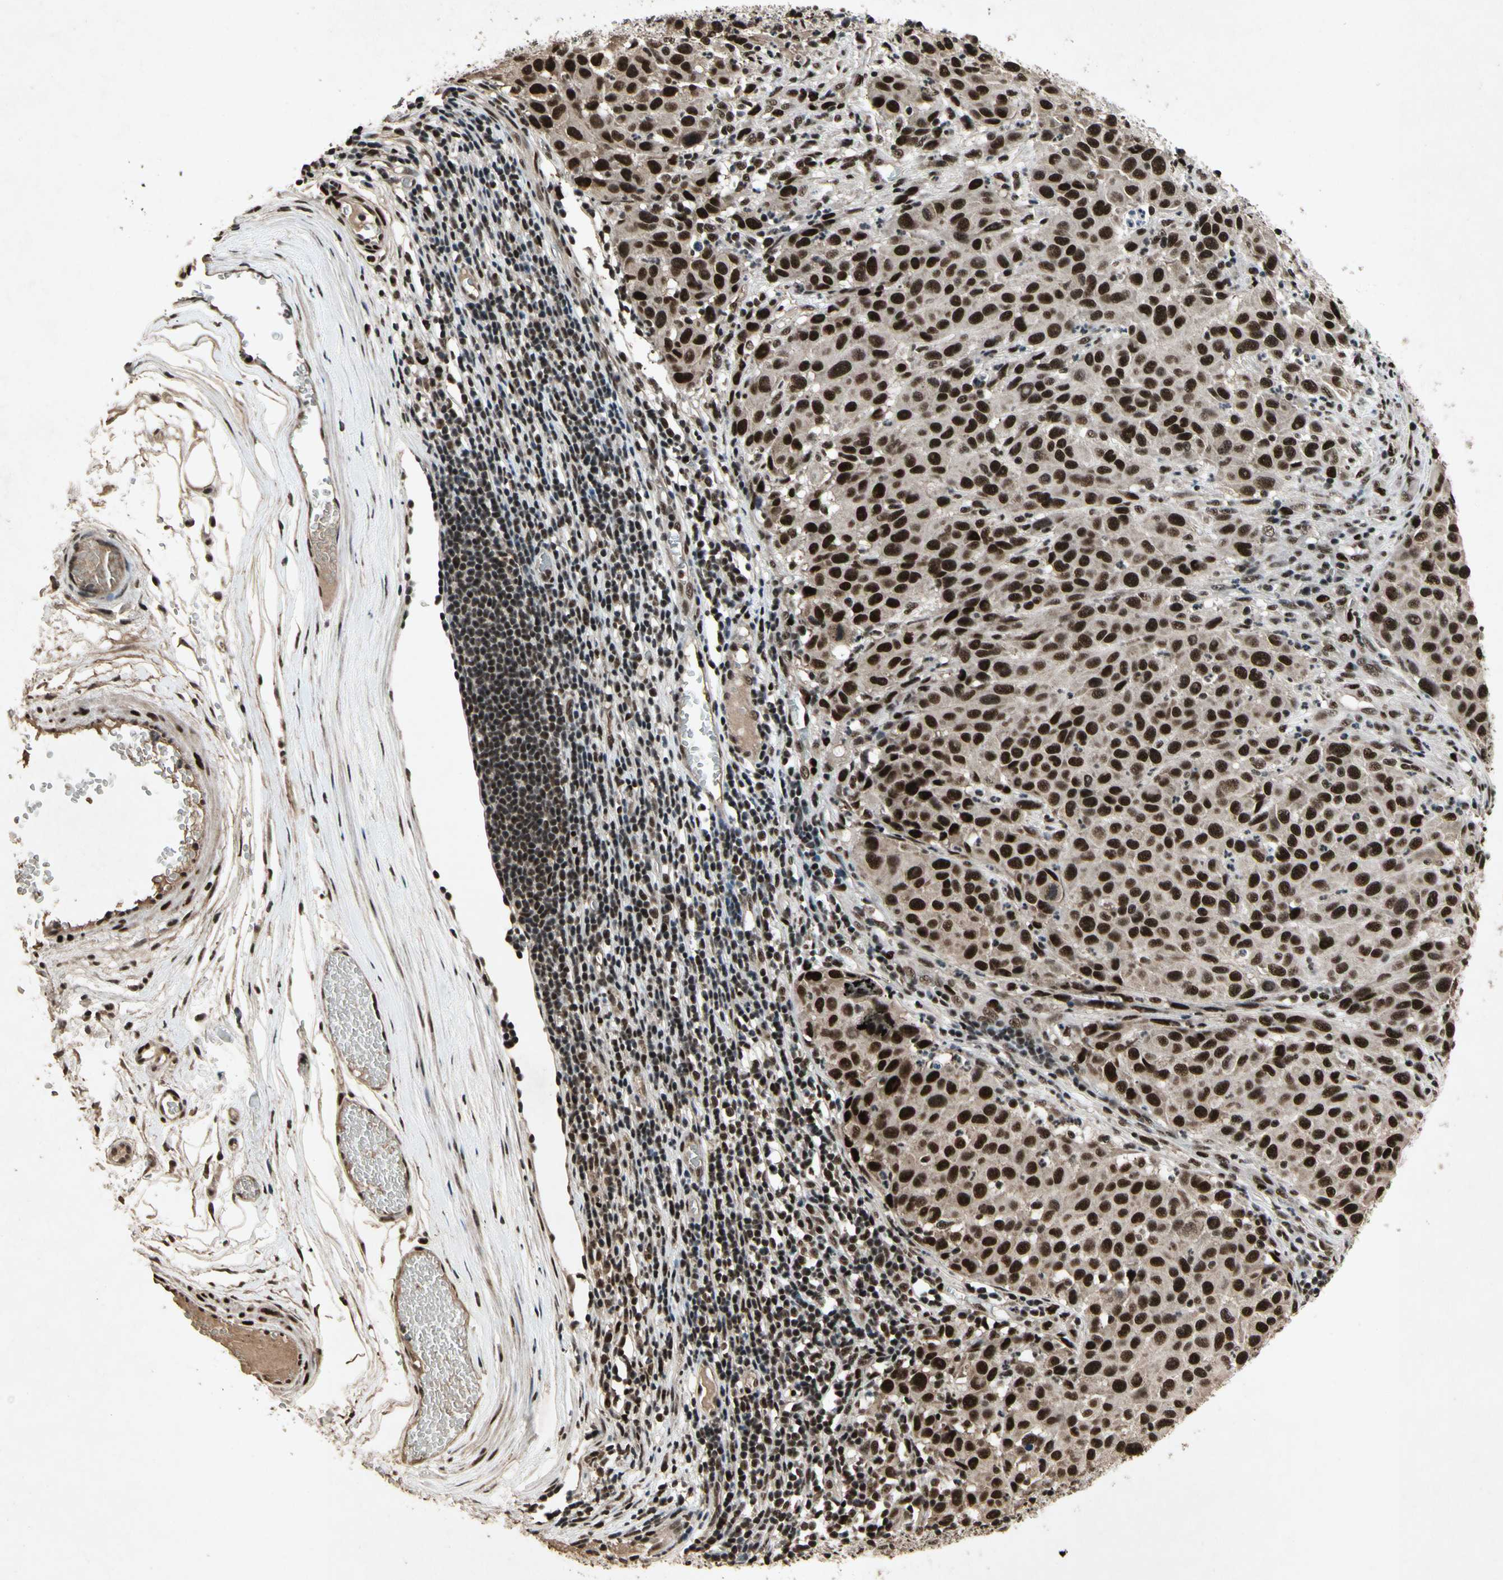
{"staining": {"intensity": "strong", "quantity": ">75%", "location": "cytoplasmic/membranous,nuclear"}, "tissue": "melanoma", "cell_type": "Tumor cells", "image_type": "cancer", "snomed": [{"axis": "morphology", "description": "Malignant melanoma, Metastatic site"}, {"axis": "topography", "description": "Lymph node"}], "caption": "A high-resolution photomicrograph shows IHC staining of melanoma, which demonstrates strong cytoplasmic/membranous and nuclear positivity in approximately >75% of tumor cells.", "gene": "TBX2", "patient": {"sex": "male", "age": 61}}